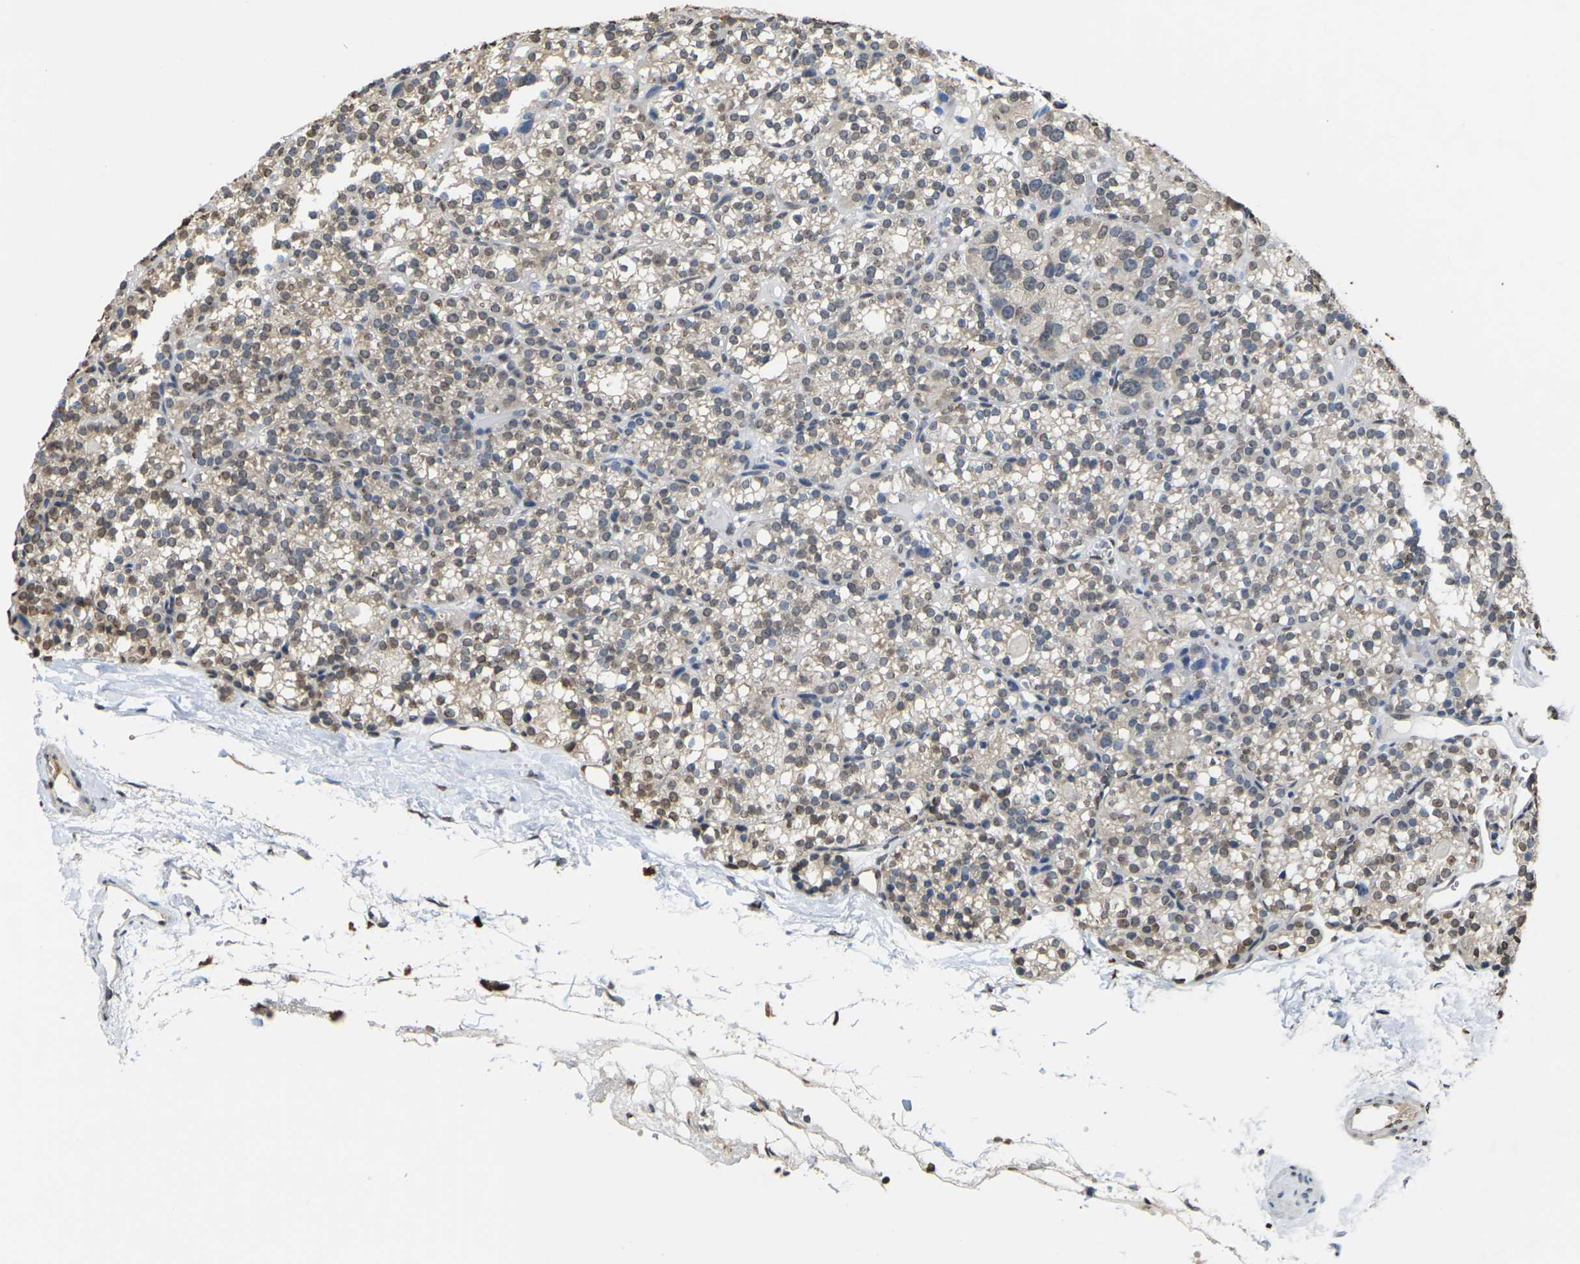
{"staining": {"intensity": "strong", "quantity": "25%-75%", "location": "cytoplasmic/membranous,nuclear"}, "tissue": "parathyroid gland", "cell_type": "Glandular cells", "image_type": "normal", "snomed": [{"axis": "morphology", "description": "Normal tissue, NOS"}, {"axis": "topography", "description": "Parathyroid gland"}], "caption": "High-magnification brightfield microscopy of unremarkable parathyroid gland stained with DAB (brown) and counterstained with hematoxylin (blue). glandular cells exhibit strong cytoplasmic/membranous,nuclear positivity is identified in about25%-75% of cells.", "gene": "EMSY", "patient": {"sex": "female", "age": 64}}